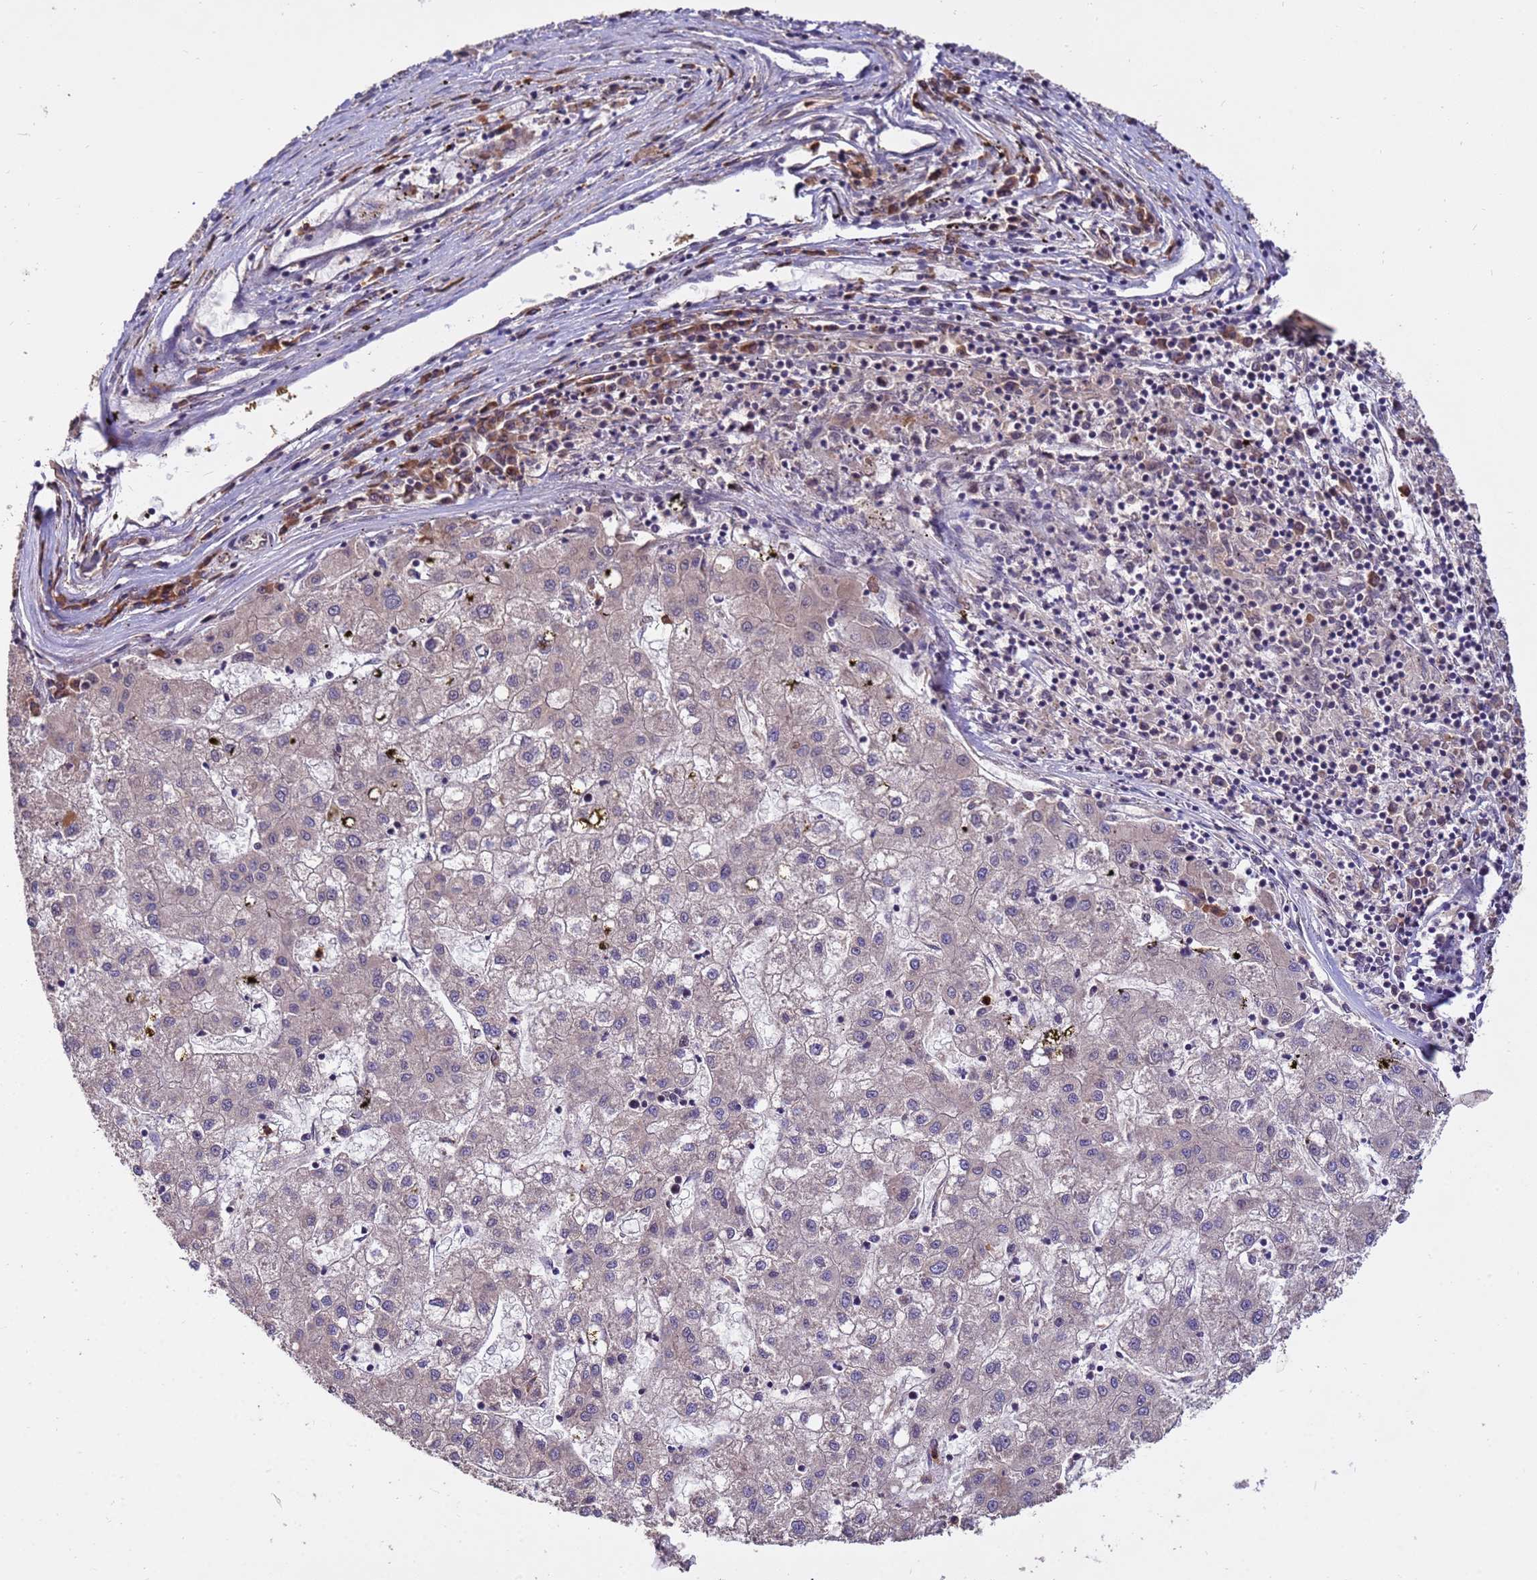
{"staining": {"intensity": "weak", "quantity": "<25%", "location": "cytoplasmic/membranous"}, "tissue": "liver cancer", "cell_type": "Tumor cells", "image_type": "cancer", "snomed": [{"axis": "morphology", "description": "Carcinoma, Hepatocellular, NOS"}, {"axis": "topography", "description": "Liver"}], "caption": "Hepatocellular carcinoma (liver) stained for a protein using immunohistochemistry (IHC) demonstrates no expression tumor cells.", "gene": "ZNF619", "patient": {"sex": "male", "age": 72}}